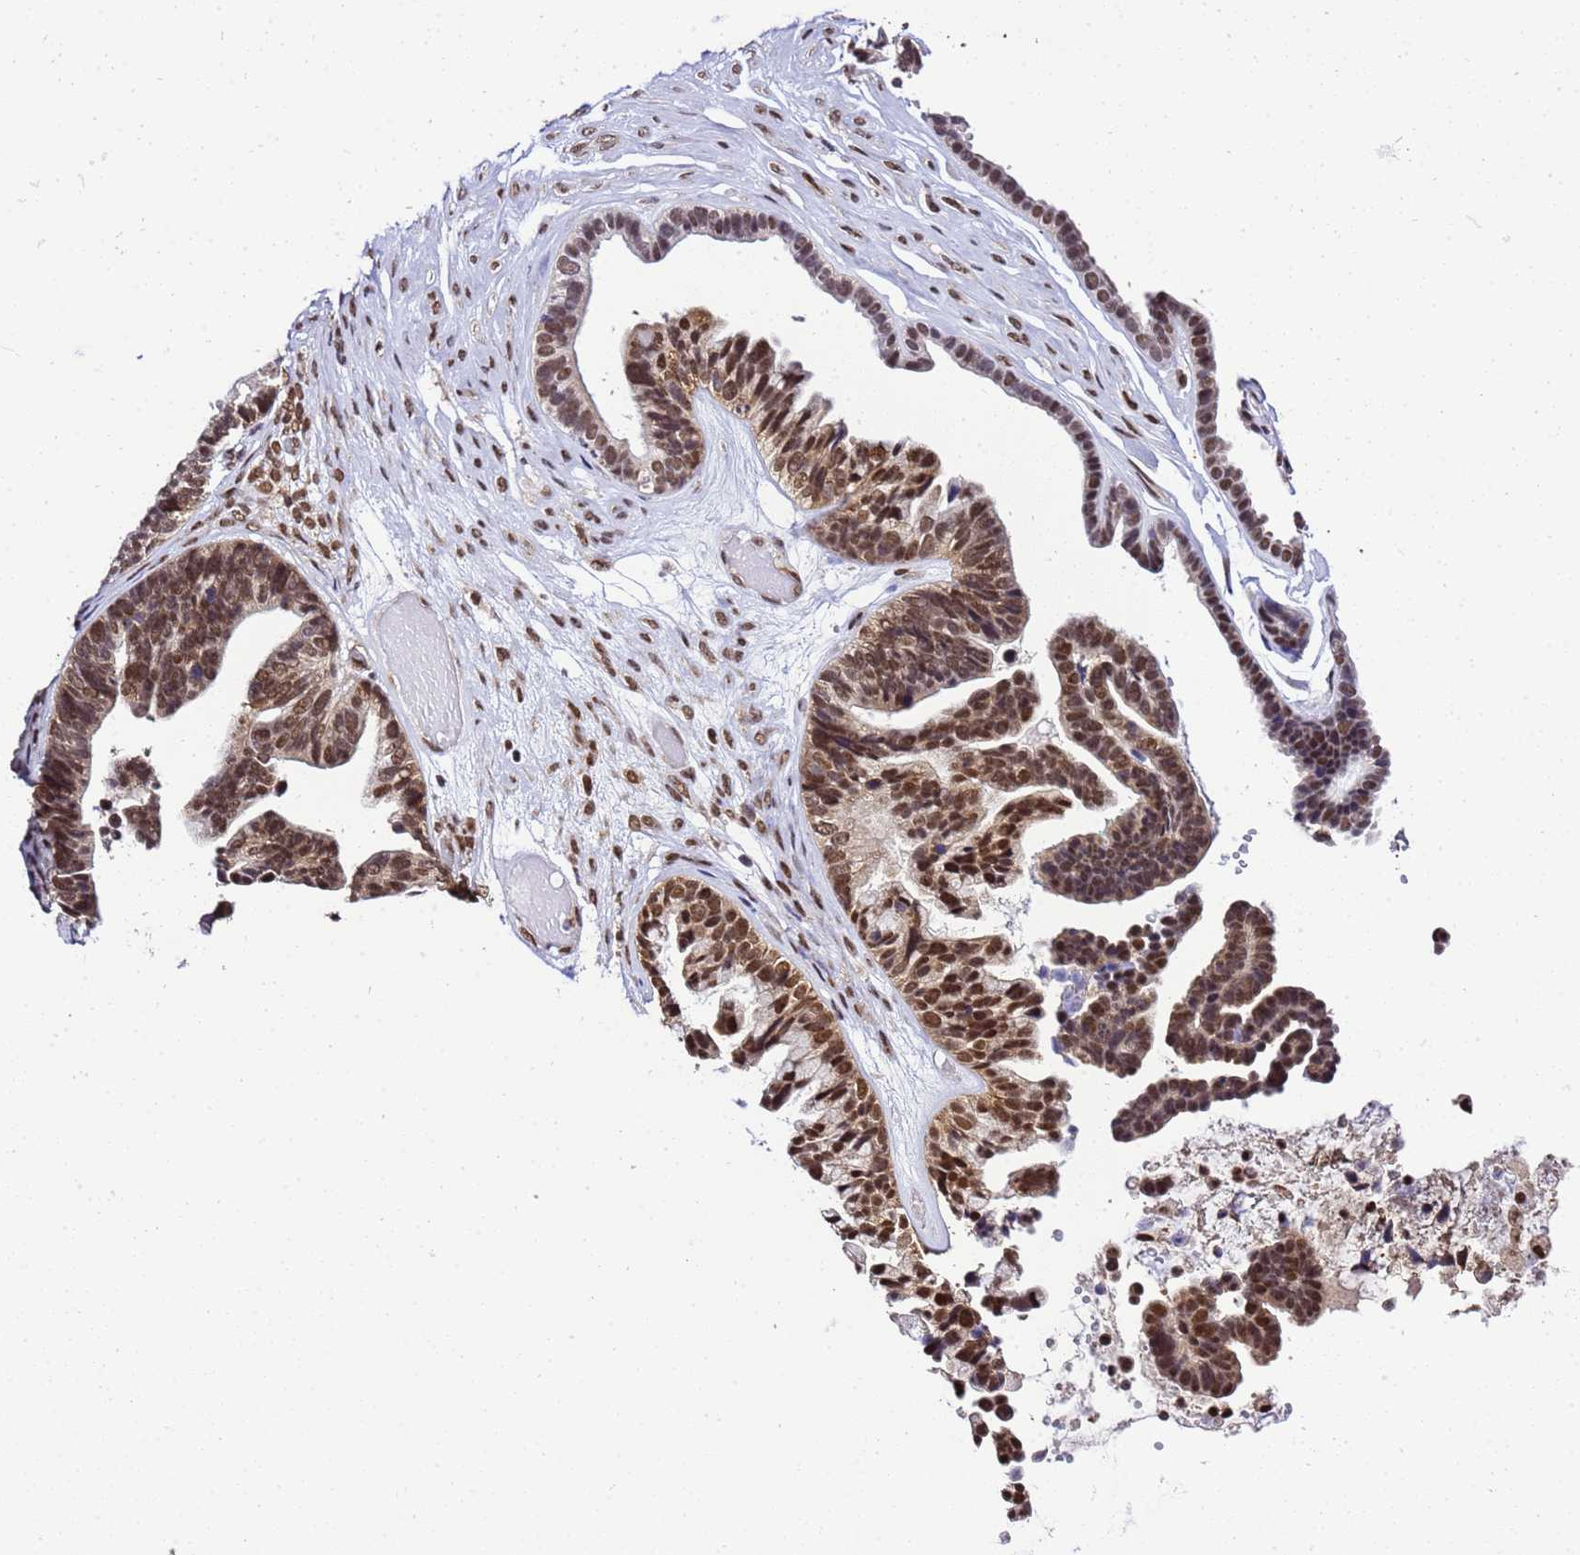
{"staining": {"intensity": "moderate", "quantity": ">75%", "location": "cytoplasmic/membranous,nuclear"}, "tissue": "ovarian cancer", "cell_type": "Tumor cells", "image_type": "cancer", "snomed": [{"axis": "morphology", "description": "Cystadenocarcinoma, serous, NOS"}, {"axis": "topography", "description": "Ovary"}], "caption": "Protein expression analysis of human ovarian cancer reveals moderate cytoplasmic/membranous and nuclear staining in about >75% of tumor cells.", "gene": "SMN1", "patient": {"sex": "female", "age": 56}}